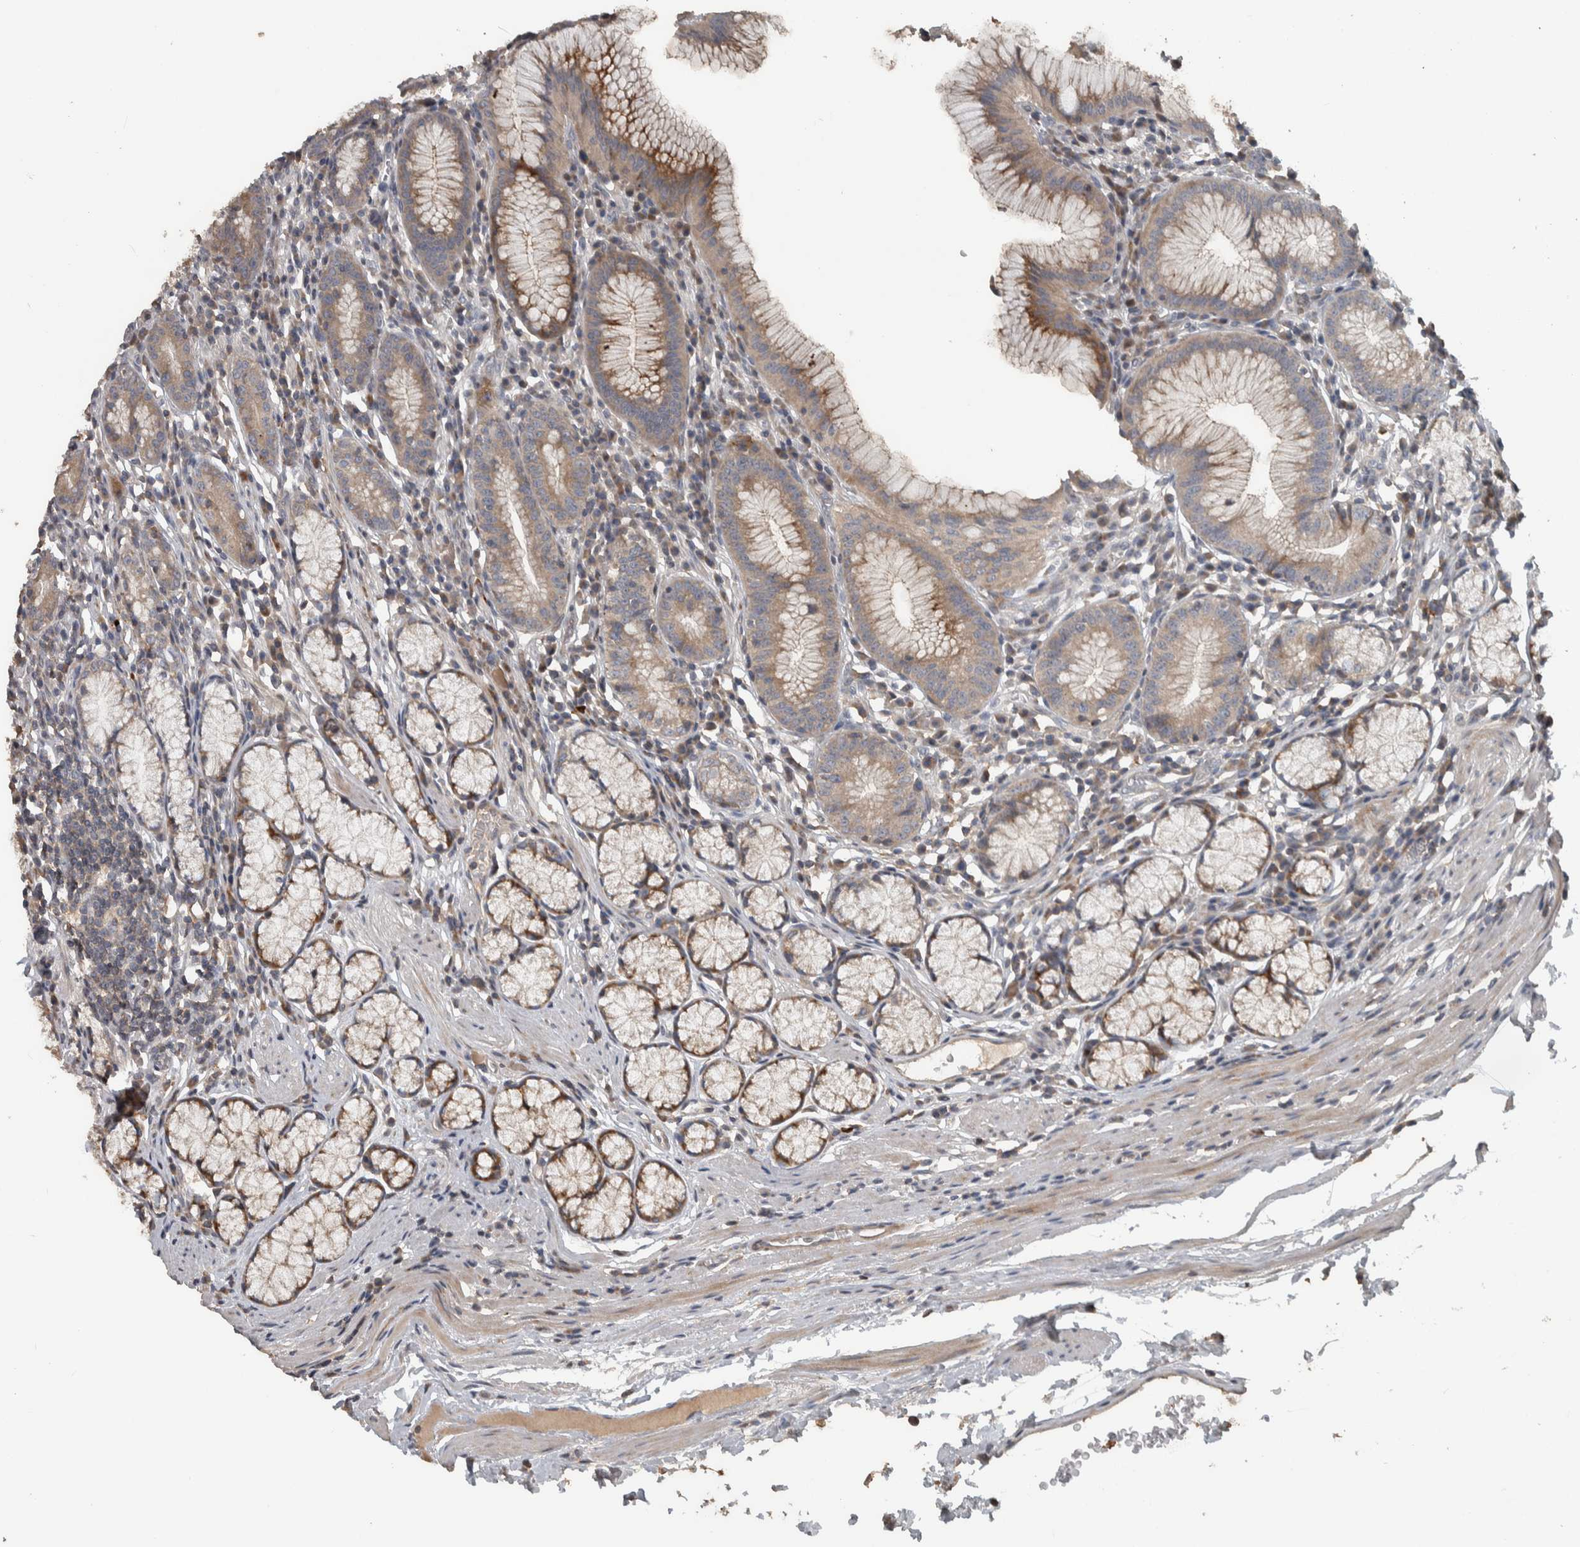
{"staining": {"intensity": "moderate", "quantity": "25%-75%", "location": "cytoplasmic/membranous"}, "tissue": "stomach", "cell_type": "Glandular cells", "image_type": "normal", "snomed": [{"axis": "morphology", "description": "Normal tissue, NOS"}, {"axis": "topography", "description": "Stomach"}], "caption": "An immunohistochemistry (IHC) micrograph of benign tissue is shown. Protein staining in brown labels moderate cytoplasmic/membranous positivity in stomach within glandular cells.", "gene": "ERAL1", "patient": {"sex": "male", "age": 55}}